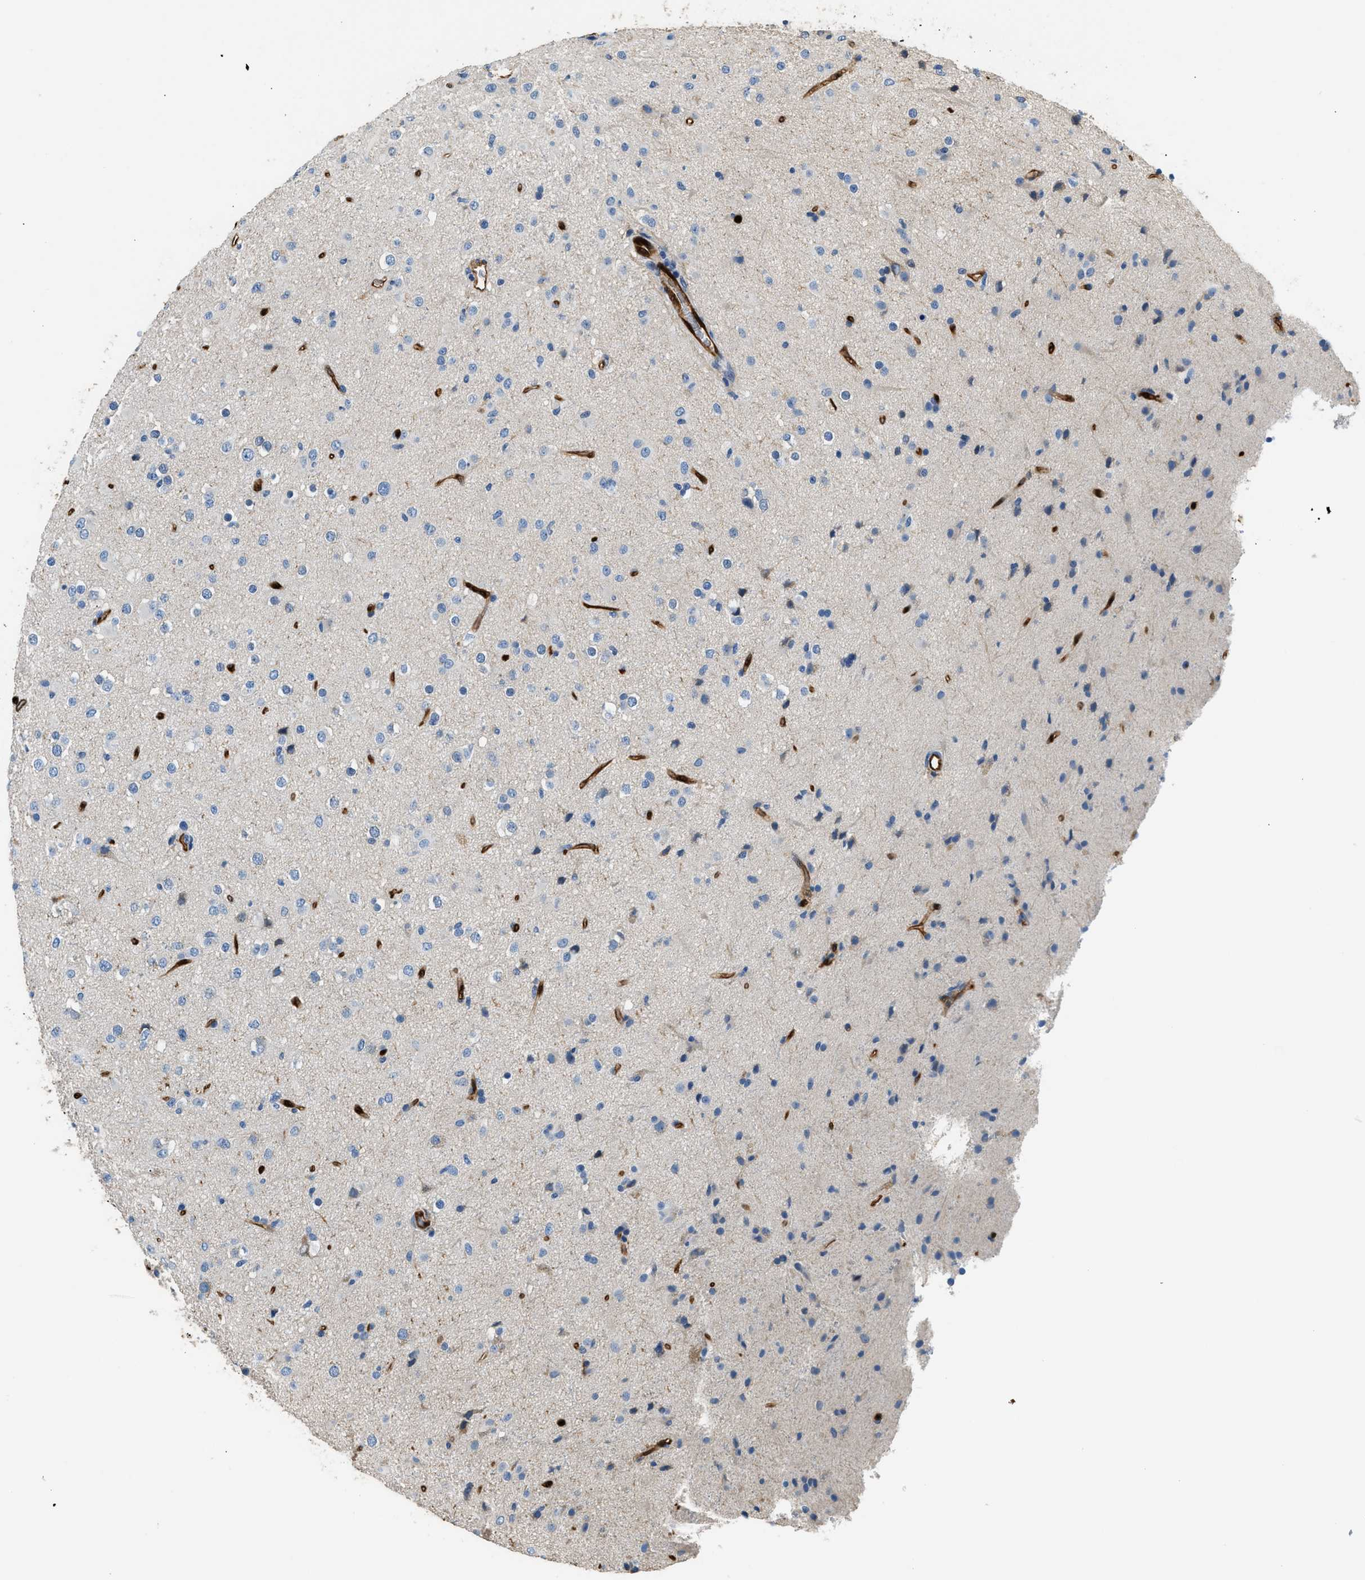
{"staining": {"intensity": "negative", "quantity": "none", "location": "none"}, "tissue": "glioma", "cell_type": "Tumor cells", "image_type": "cancer", "snomed": [{"axis": "morphology", "description": "Glioma, malignant, Low grade"}, {"axis": "topography", "description": "Brain"}], "caption": "High magnification brightfield microscopy of glioma stained with DAB (brown) and counterstained with hematoxylin (blue): tumor cells show no significant expression.", "gene": "ANXA3", "patient": {"sex": "male", "age": 65}}